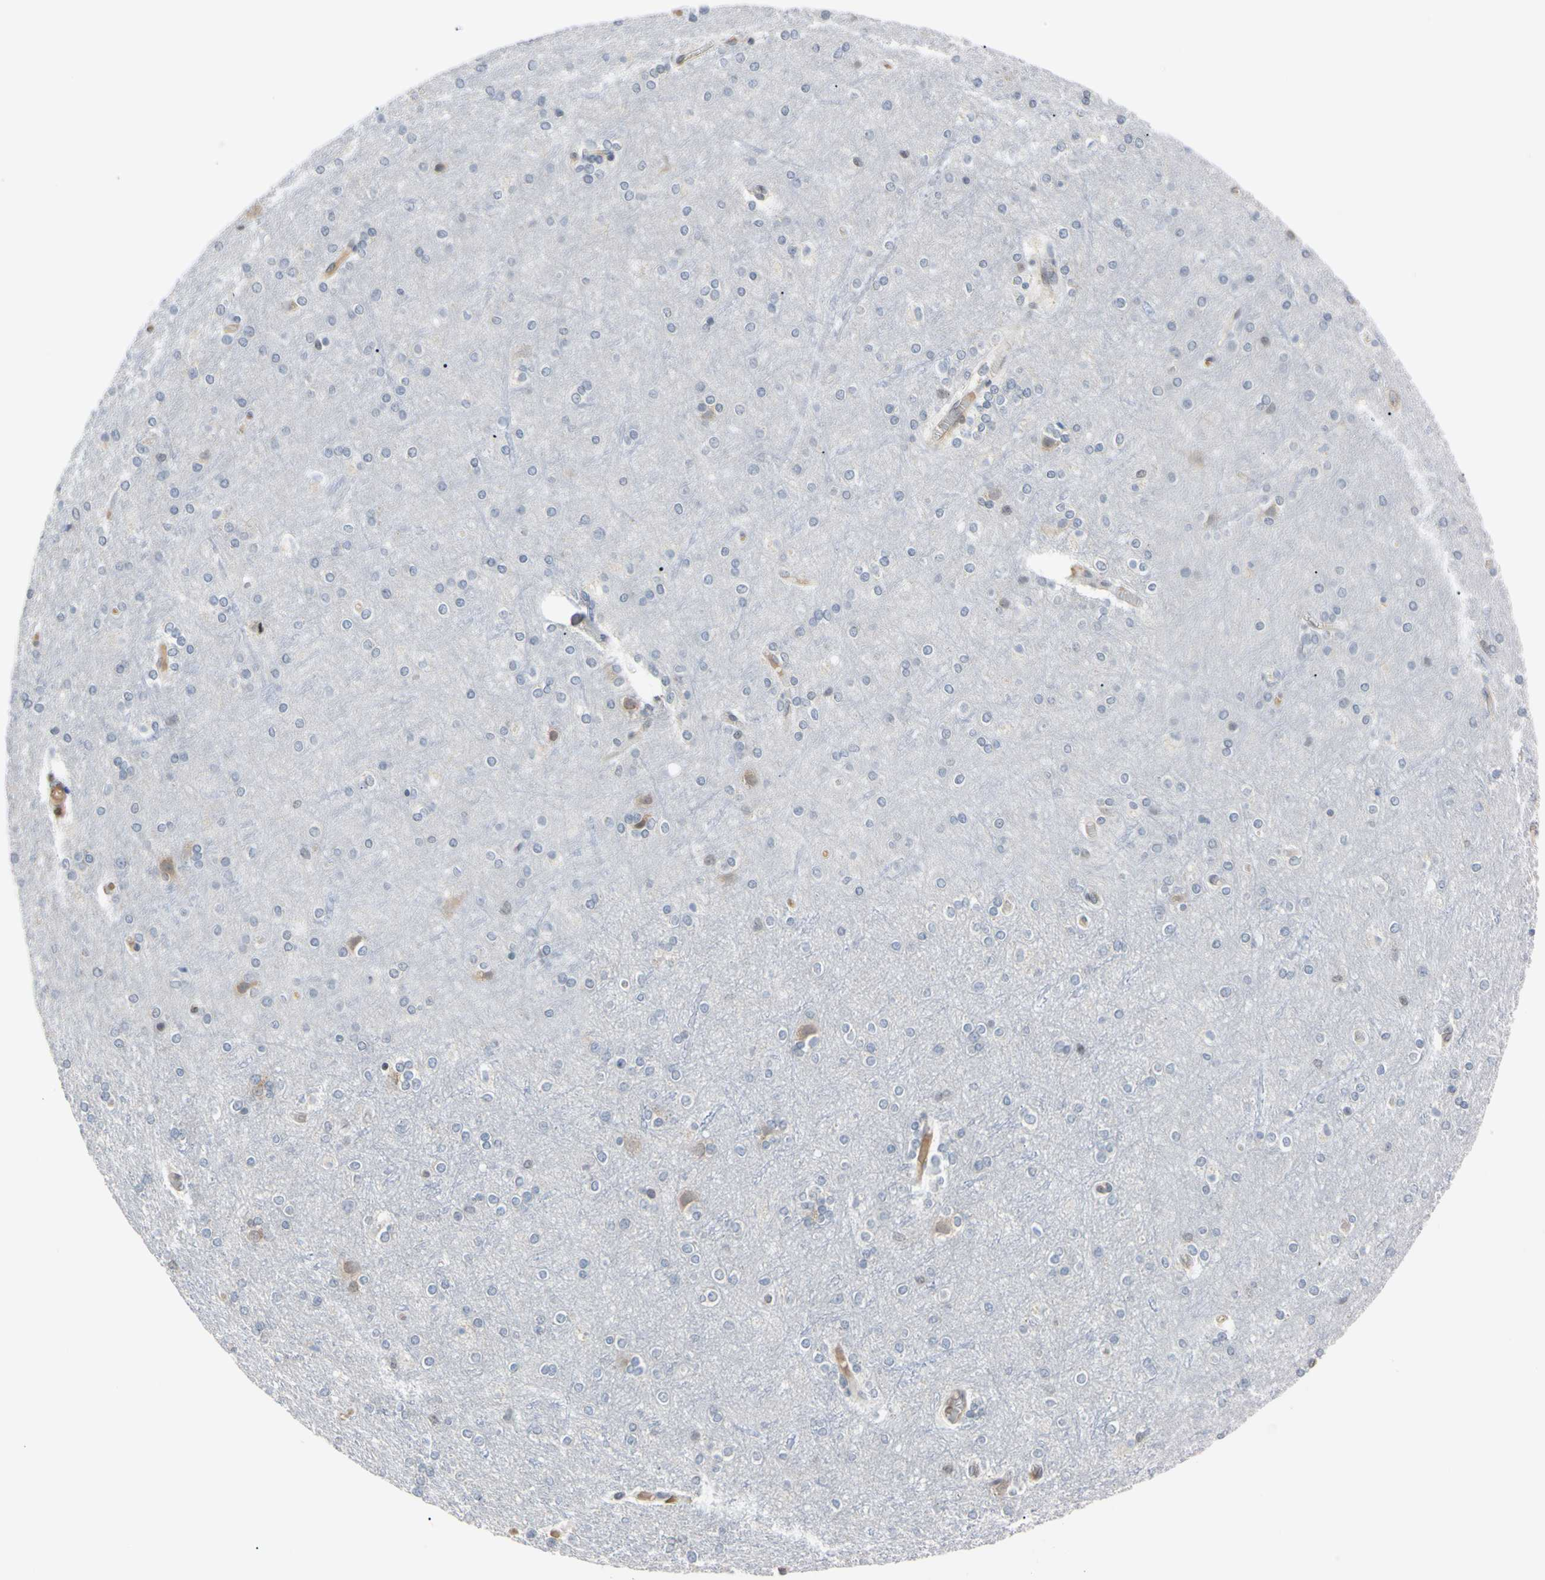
{"staining": {"intensity": "weak", "quantity": "<25%", "location": "cytoplasmic/membranous"}, "tissue": "cerebral cortex", "cell_type": "Endothelial cells", "image_type": "normal", "snomed": [{"axis": "morphology", "description": "Normal tissue, NOS"}, {"axis": "topography", "description": "Cerebral cortex"}], "caption": "Immunohistochemistry (IHC) photomicrograph of unremarkable cerebral cortex: human cerebral cortex stained with DAB exhibits no significant protein positivity in endothelial cells.", "gene": "UBE2I", "patient": {"sex": "female", "age": 54}}